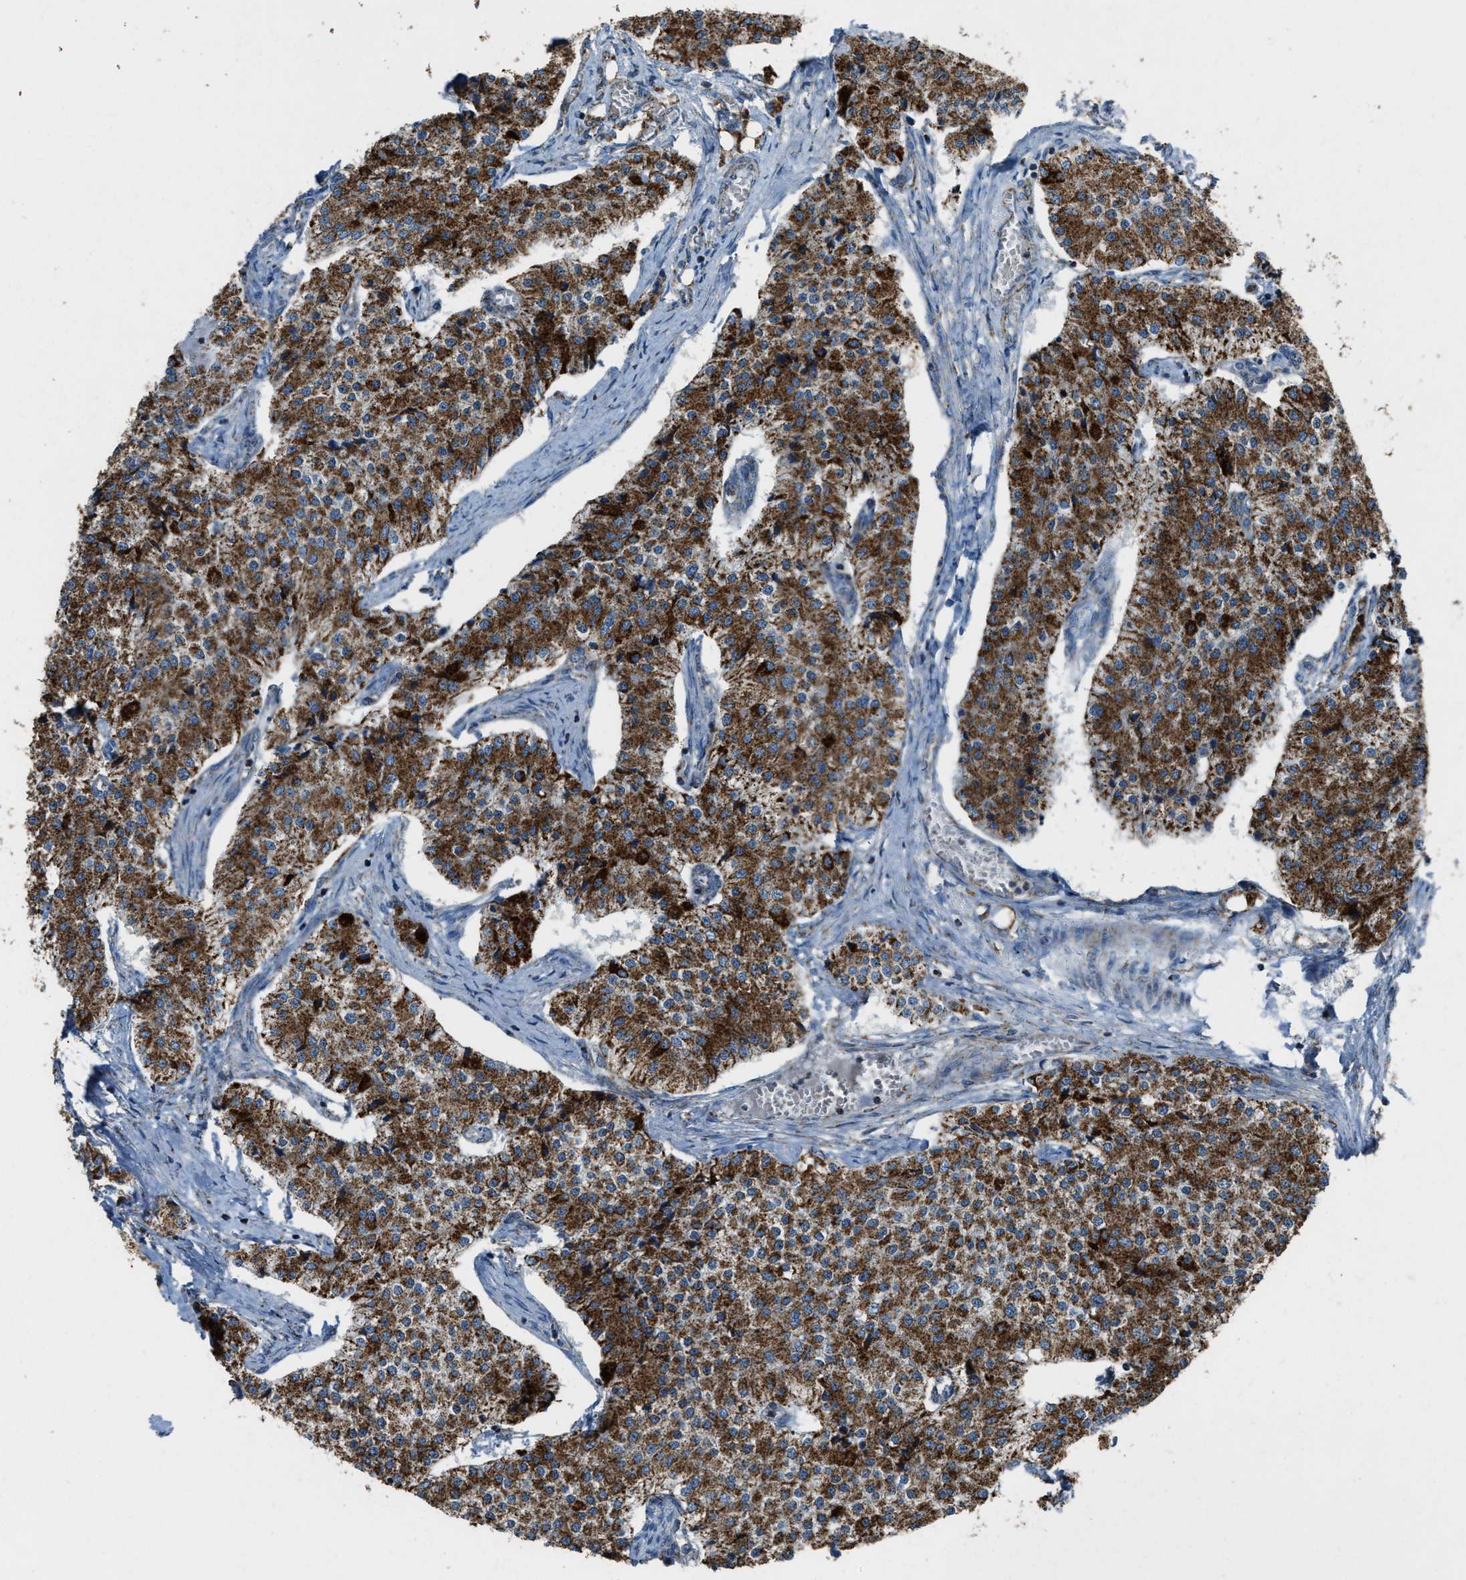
{"staining": {"intensity": "strong", "quantity": ">75%", "location": "cytoplasmic/membranous"}, "tissue": "carcinoid", "cell_type": "Tumor cells", "image_type": "cancer", "snomed": [{"axis": "morphology", "description": "Carcinoid, malignant, NOS"}, {"axis": "topography", "description": "Colon"}], "caption": "Carcinoid tissue shows strong cytoplasmic/membranous positivity in approximately >75% of tumor cells The protein of interest is stained brown, and the nuclei are stained in blue (DAB (3,3'-diaminobenzidine) IHC with brightfield microscopy, high magnification).", "gene": "SLC25A11", "patient": {"sex": "female", "age": 52}}